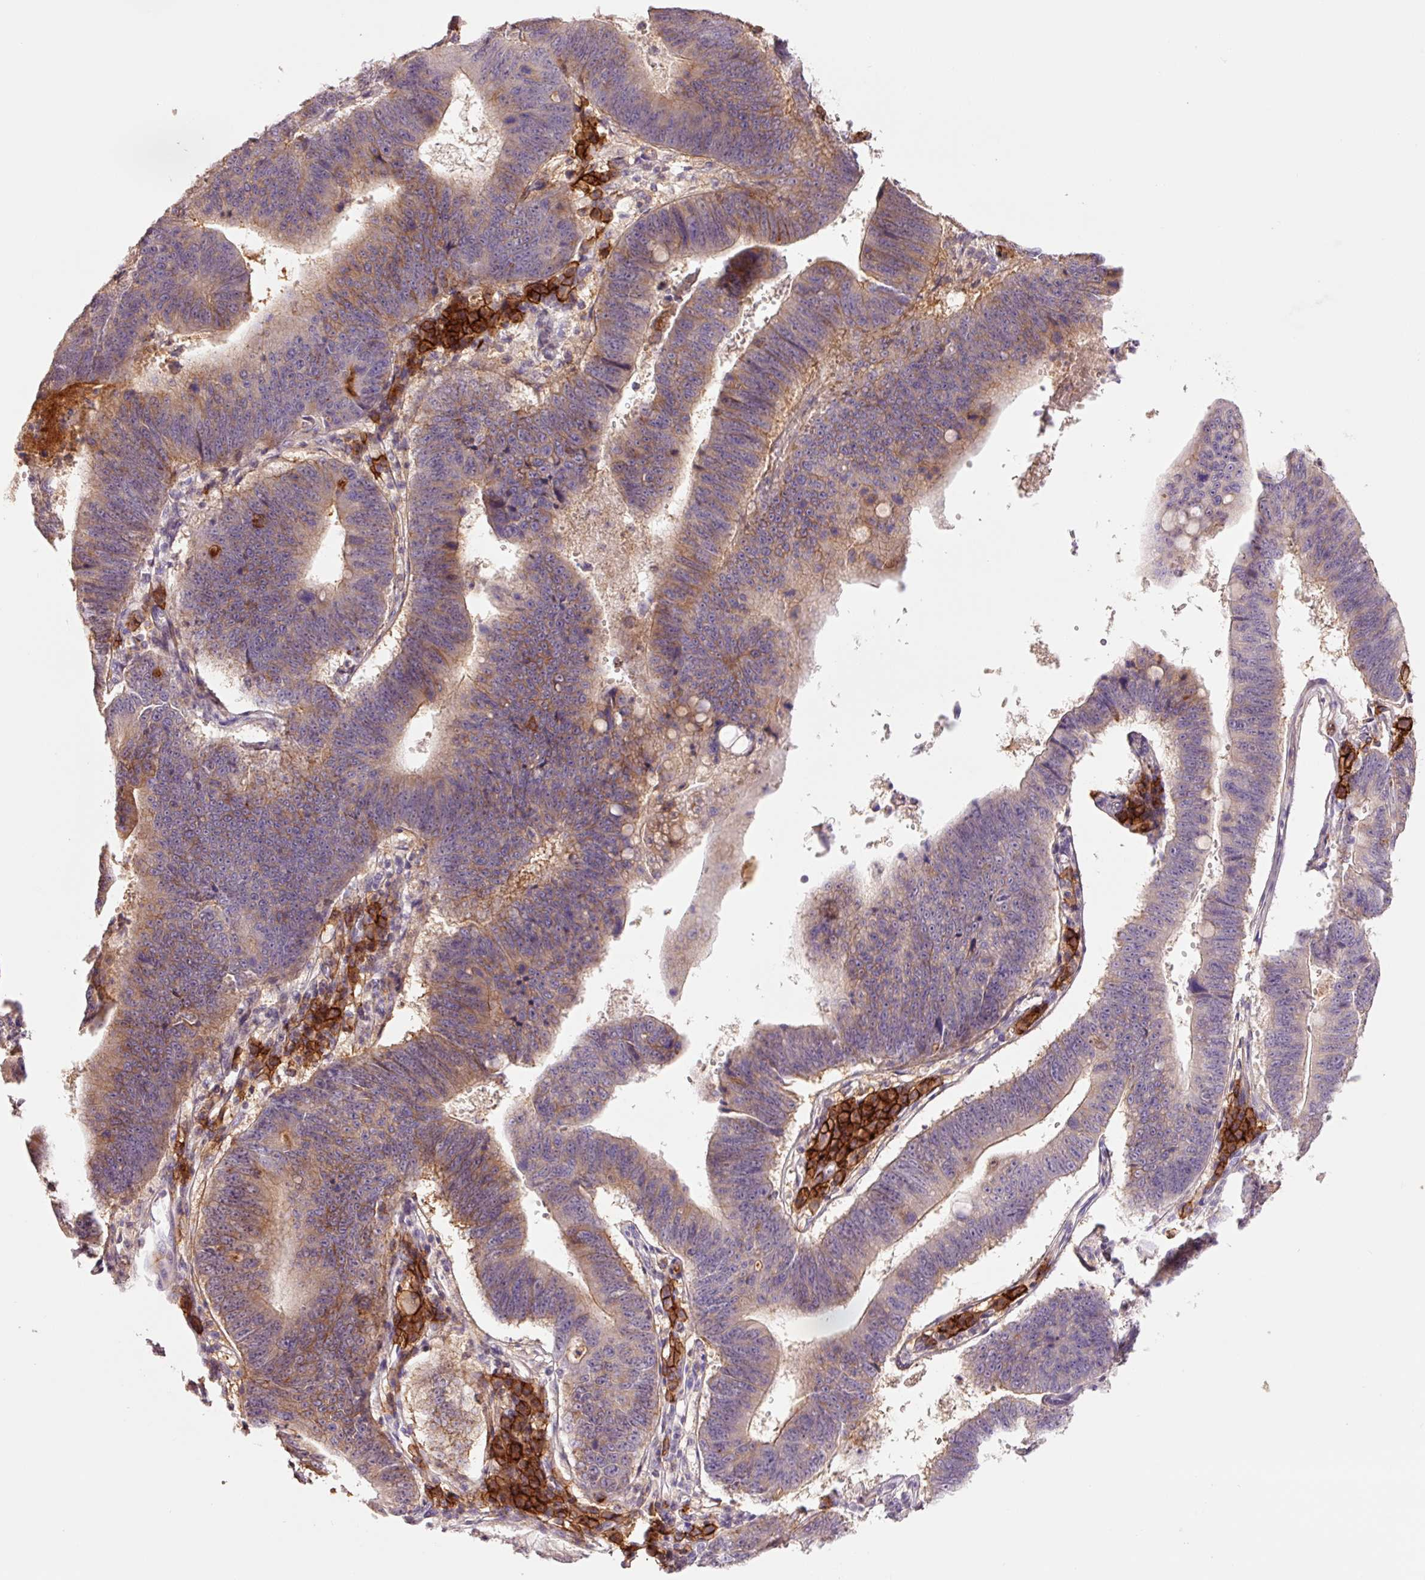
{"staining": {"intensity": "weak", "quantity": "25%-75%", "location": "cytoplasmic/membranous"}, "tissue": "stomach cancer", "cell_type": "Tumor cells", "image_type": "cancer", "snomed": [{"axis": "morphology", "description": "Adenocarcinoma, NOS"}, {"axis": "topography", "description": "Stomach"}], "caption": "A high-resolution image shows immunohistochemistry staining of stomach adenocarcinoma, which exhibits weak cytoplasmic/membranous staining in about 25%-75% of tumor cells. The protein is shown in brown color, while the nuclei are stained blue.", "gene": "SLC1A4", "patient": {"sex": "male", "age": 59}}